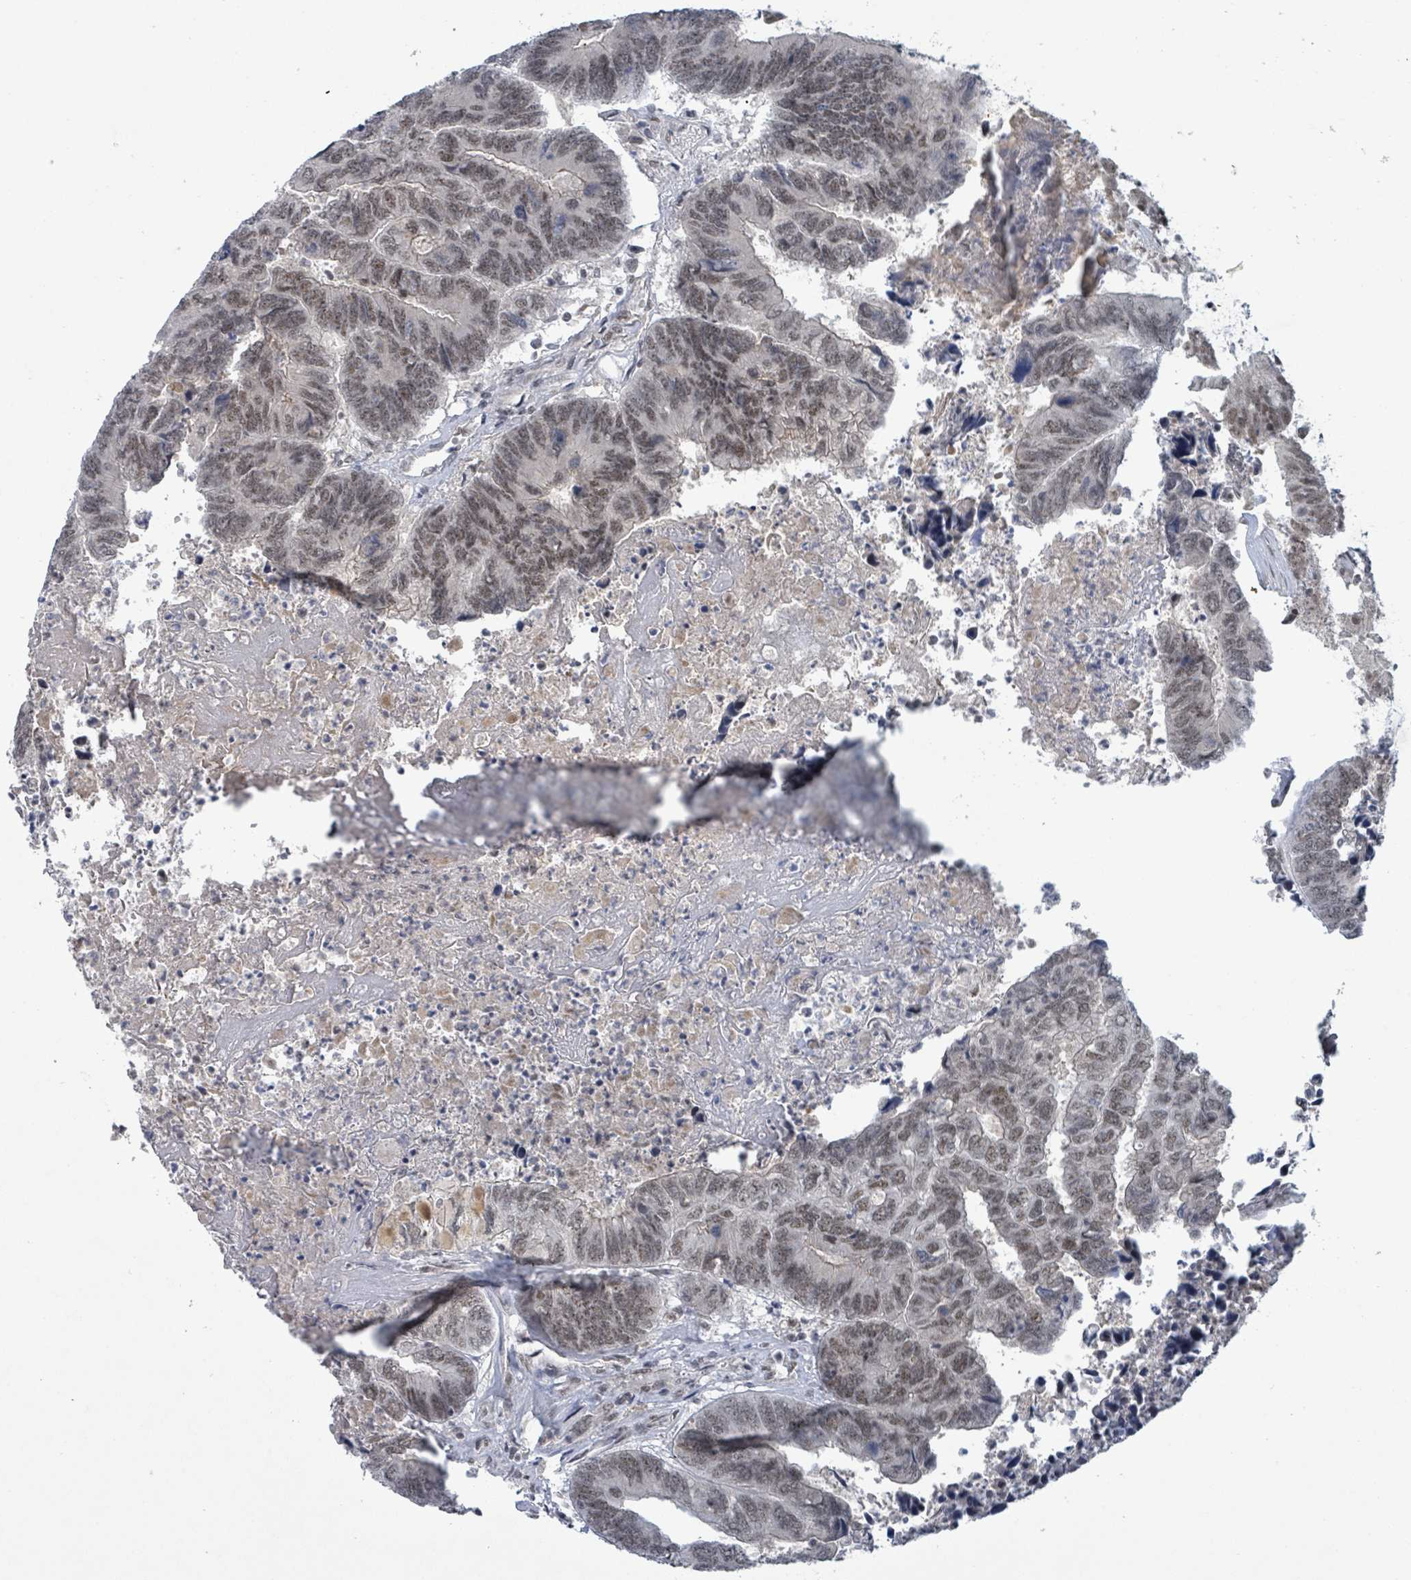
{"staining": {"intensity": "moderate", "quantity": ">75%", "location": "nuclear"}, "tissue": "colorectal cancer", "cell_type": "Tumor cells", "image_type": "cancer", "snomed": [{"axis": "morphology", "description": "Adenocarcinoma, NOS"}, {"axis": "topography", "description": "Colon"}], "caption": "High-magnification brightfield microscopy of adenocarcinoma (colorectal) stained with DAB (3,3'-diaminobenzidine) (brown) and counterstained with hematoxylin (blue). tumor cells exhibit moderate nuclear positivity is present in approximately>75% of cells.", "gene": "BANP", "patient": {"sex": "female", "age": 67}}